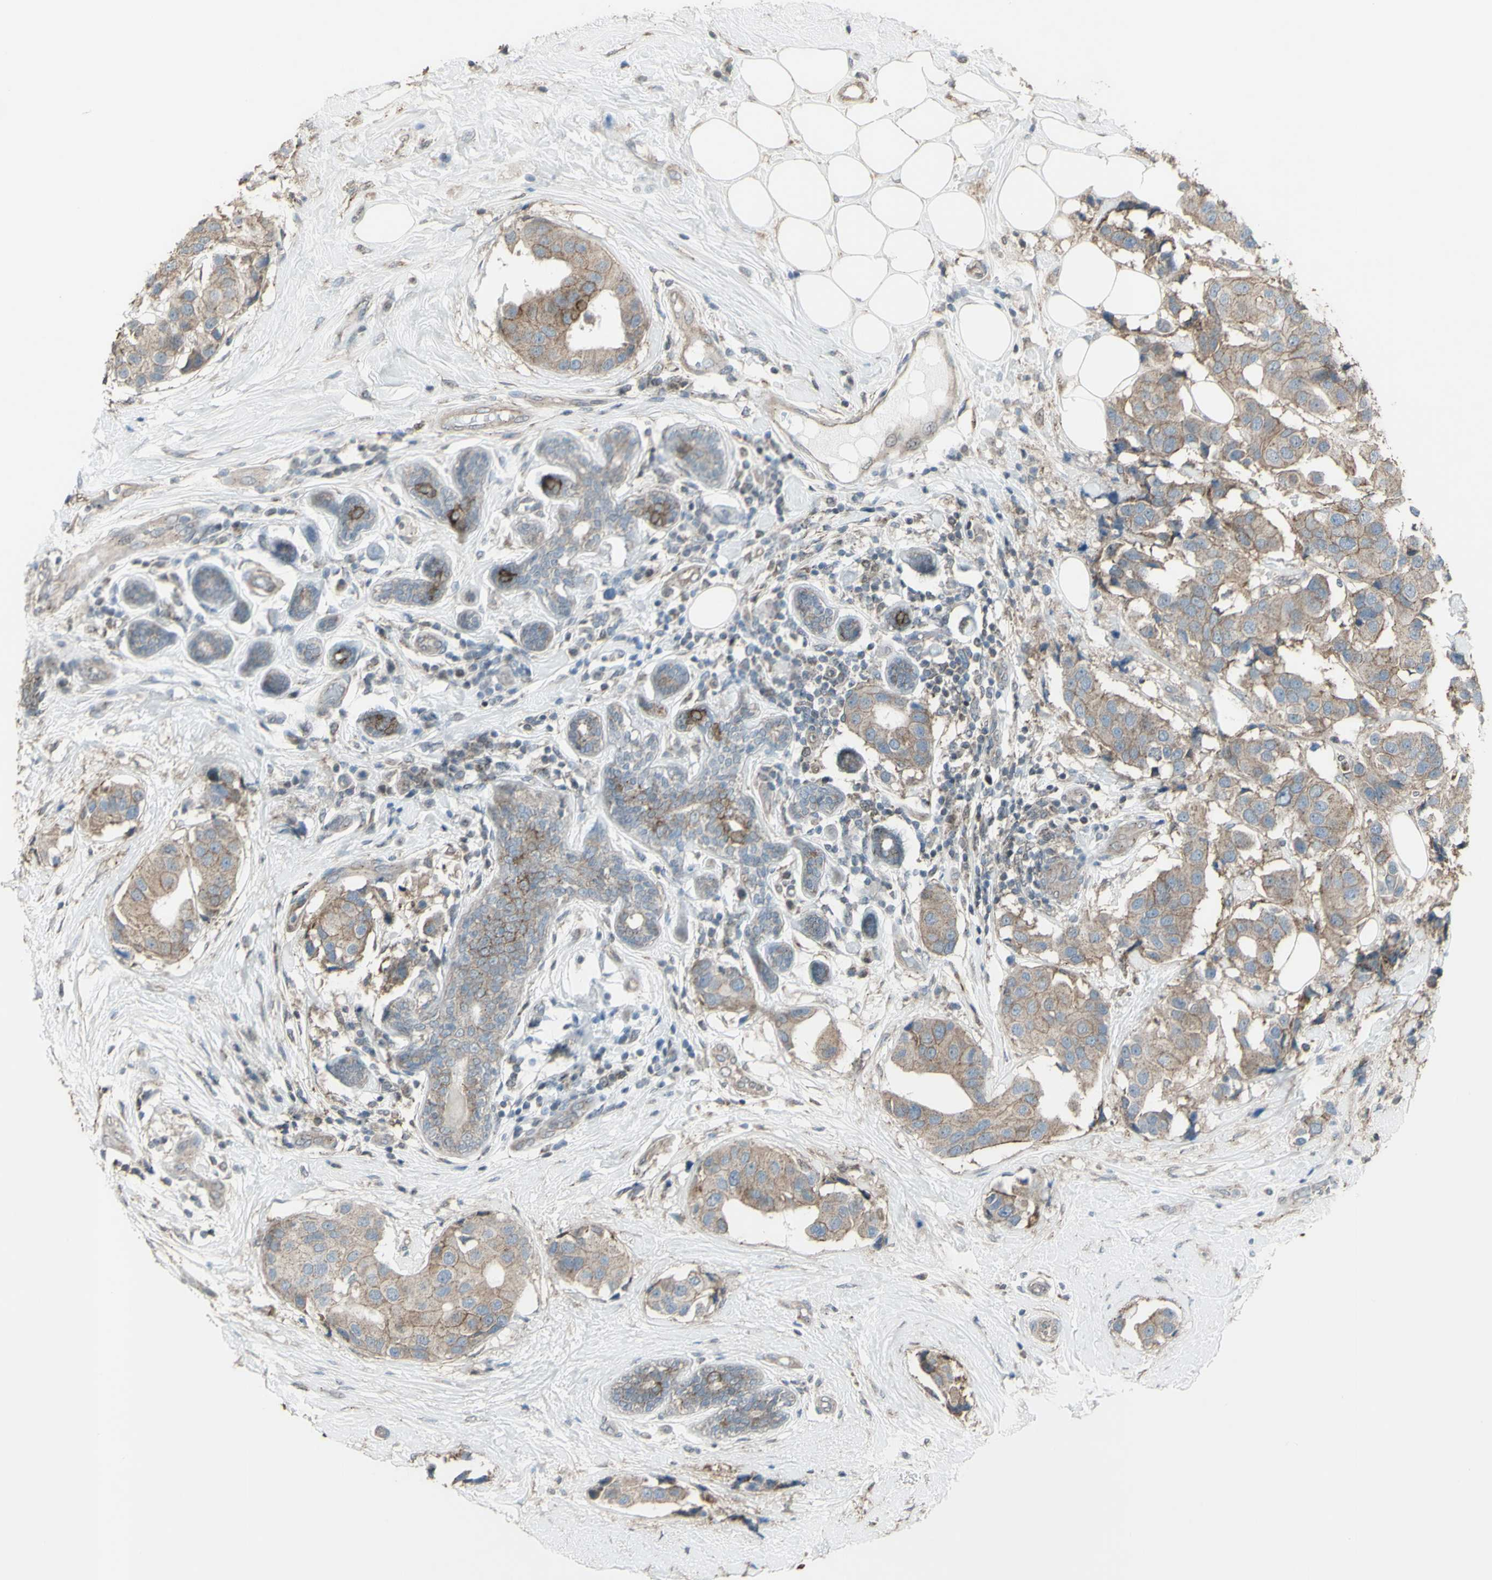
{"staining": {"intensity": "weak", "quantity": ">75%", "location": "cytoplasmic/membranous"}, "tissue": "breast cancer", "cell_type": "Tumor cells", "image_type": "cancer", "snomed": [{"axis": "morphology", "description": "Normal tissue, NOS"}, {"axis": "morphology", "description": "Duct carcinoma"}, {"axis": "topography", "description": "Breast"}], "caption": "This micrograph demonstrates breast cancer stained with immunohistochemistry to label a protein in brown. The cytoplasmic/membranous of tumor cells show weak positivity for the protein. Nuclei are counter-stained blue.", "gene": "FXYD3", "patient": {"sex": "female", "age": 39}}